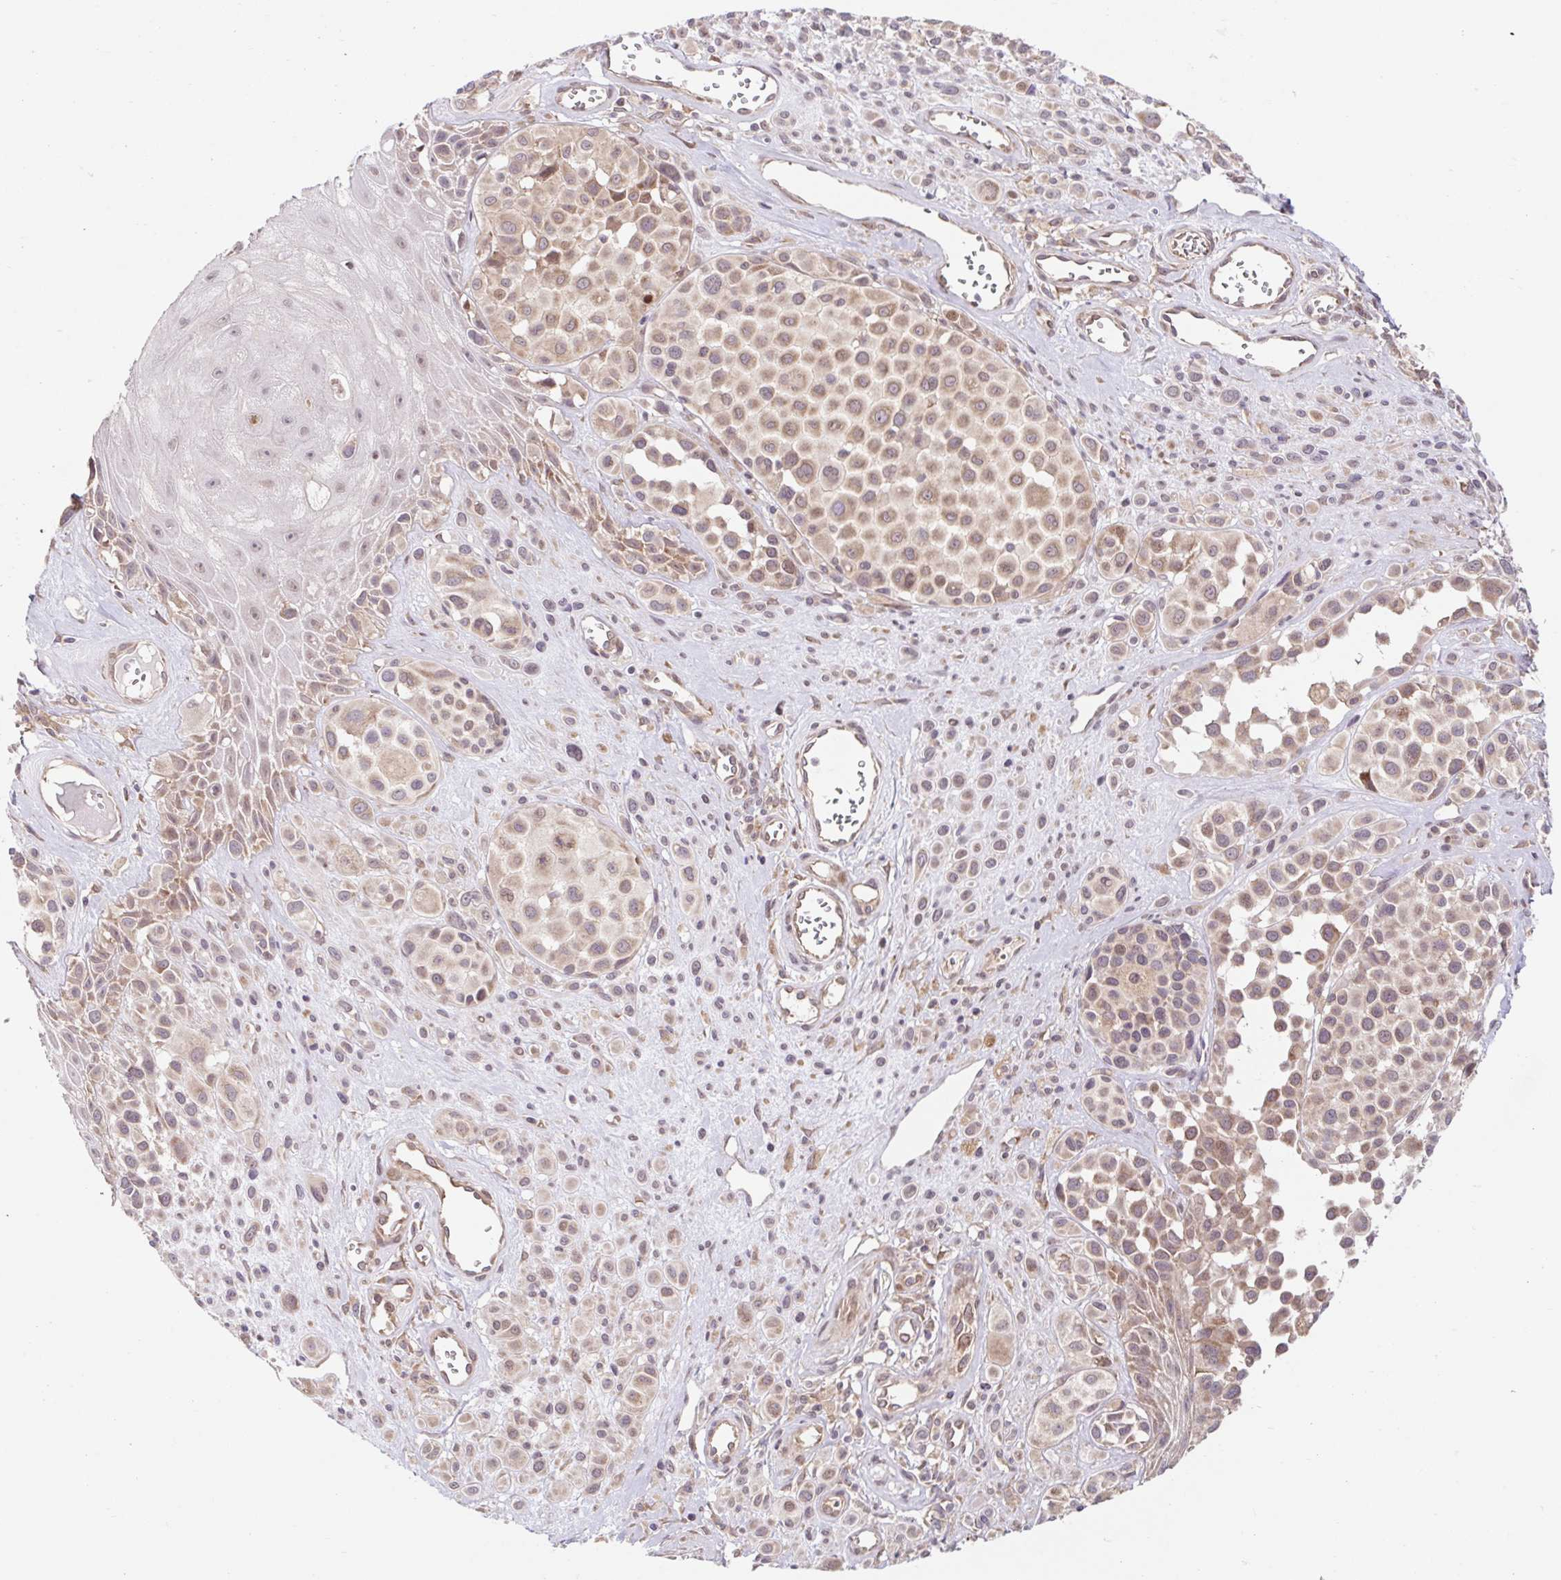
{"staining": {"intensity": "weak", "quantity": ">75%", "location": "cytoplasmic/membranous,nuclear"}, "tissue": "melanoma", "cell_type": "Tumor cells", "image_type": "cancer", "snomed": [{"axis": "morphology", "description": "Malignant melanoma, NOS"}, {"axis": "topography", "description": "Skin"}], "caption": "Immunohistochemistry (IHC) of human malignant melanoma reveals low levels of weak cytoplasmic/membranous and nuclear positivity in about >75% of tumor cells.", "gene": "HFE", "patient": {"sex": "male", "age": 77}}